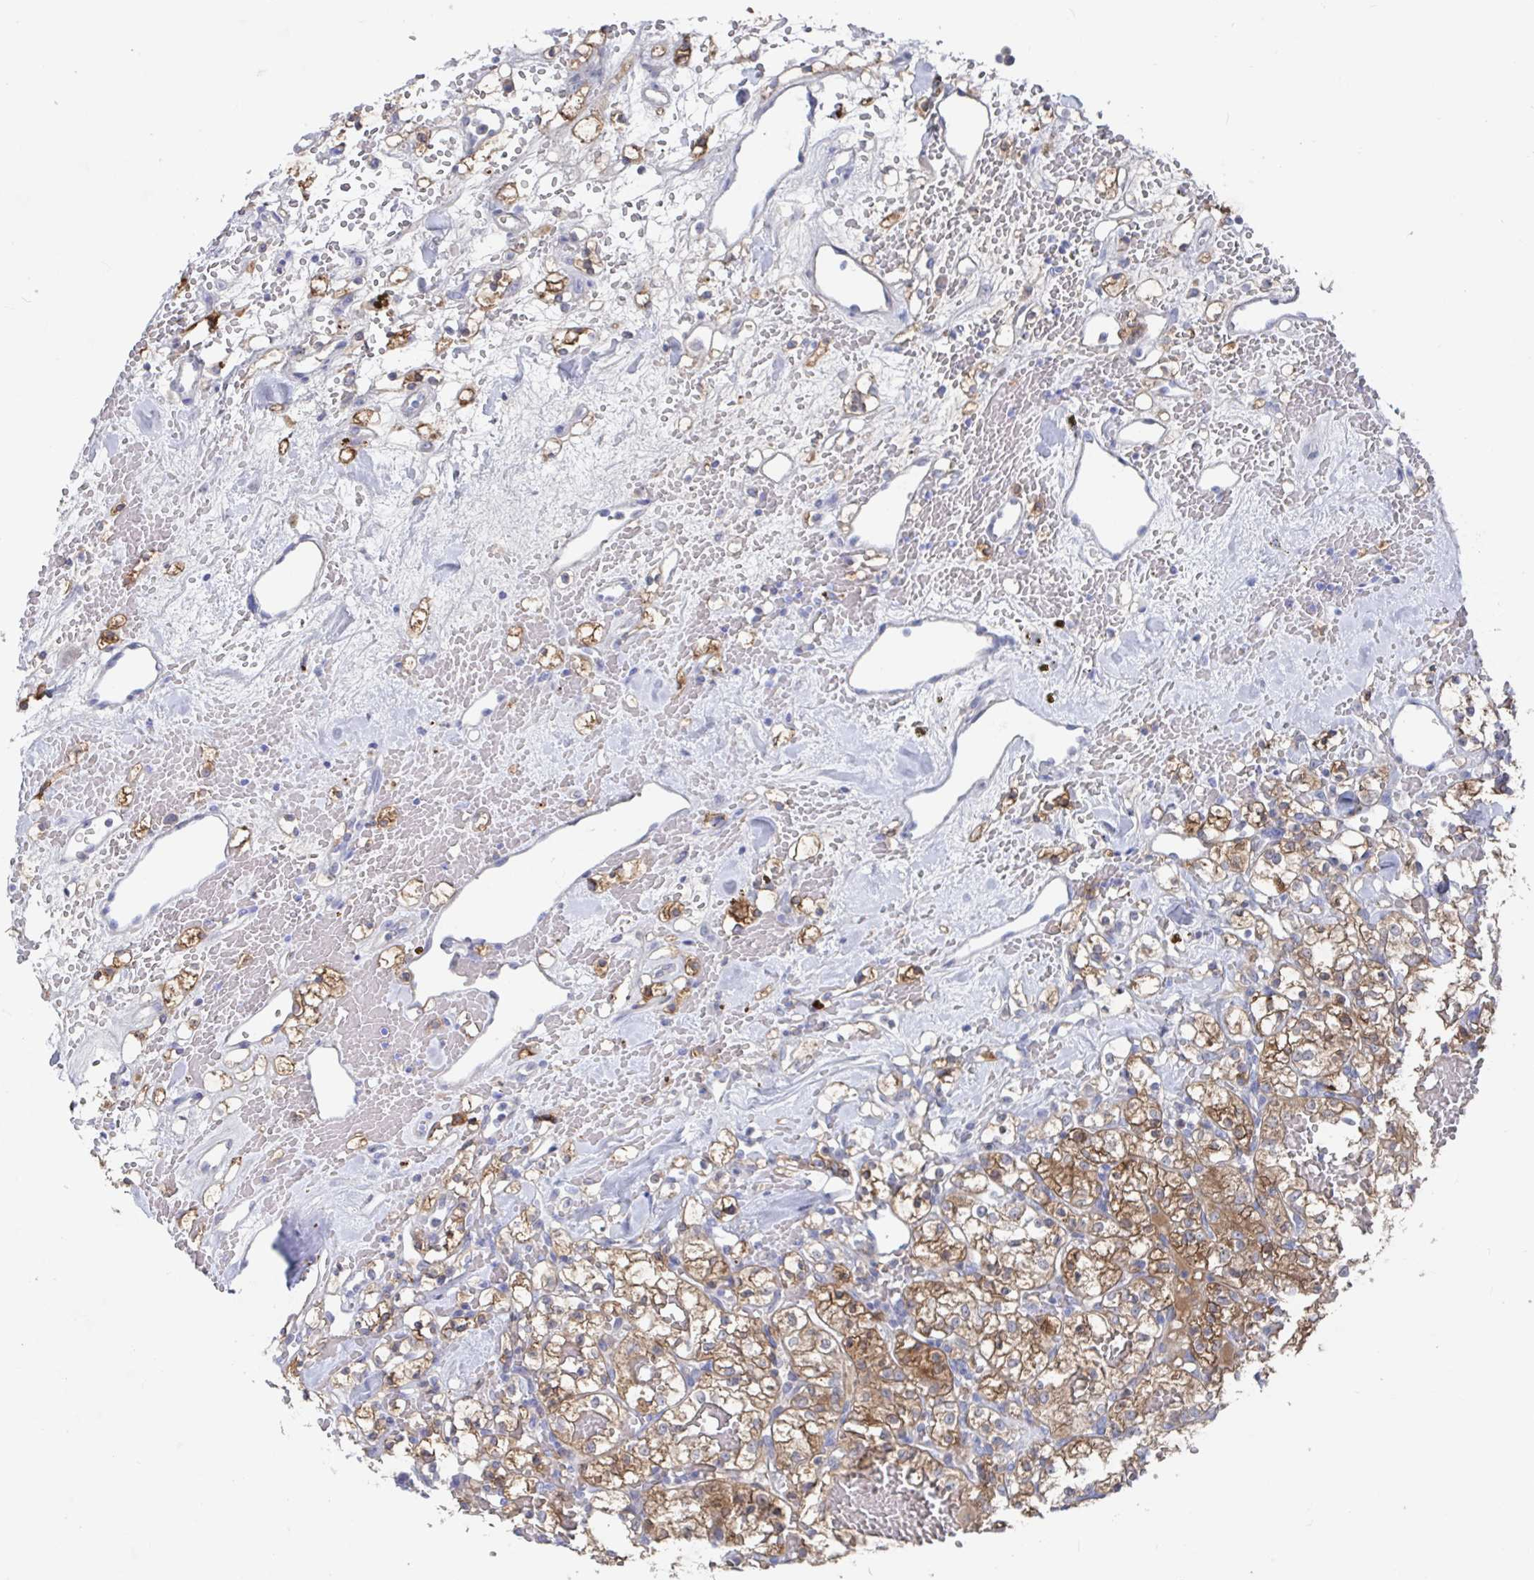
{"staining": {"intensity": "moderate", "quantity": ">75%", "location": "cytoplasmic/membranous"}, "tissue": "renal cancer", "cell_type": "Tumor cells", "image_type": "cancer", "snomed": [{"axis": "morphology", "description": "Adenocarcinoma, NOS"}, {"axis": "topography", "description": "Kidney"}], "caption": "This histopathology image shows immunohistochemistry staining of human renal adenocarcinoma, with medium moderate cytoplasmic/membranous staining in approximately >75% of tumor cells.", "gene": "GPR148", "patient": {"sex": "female", "age": 60}}